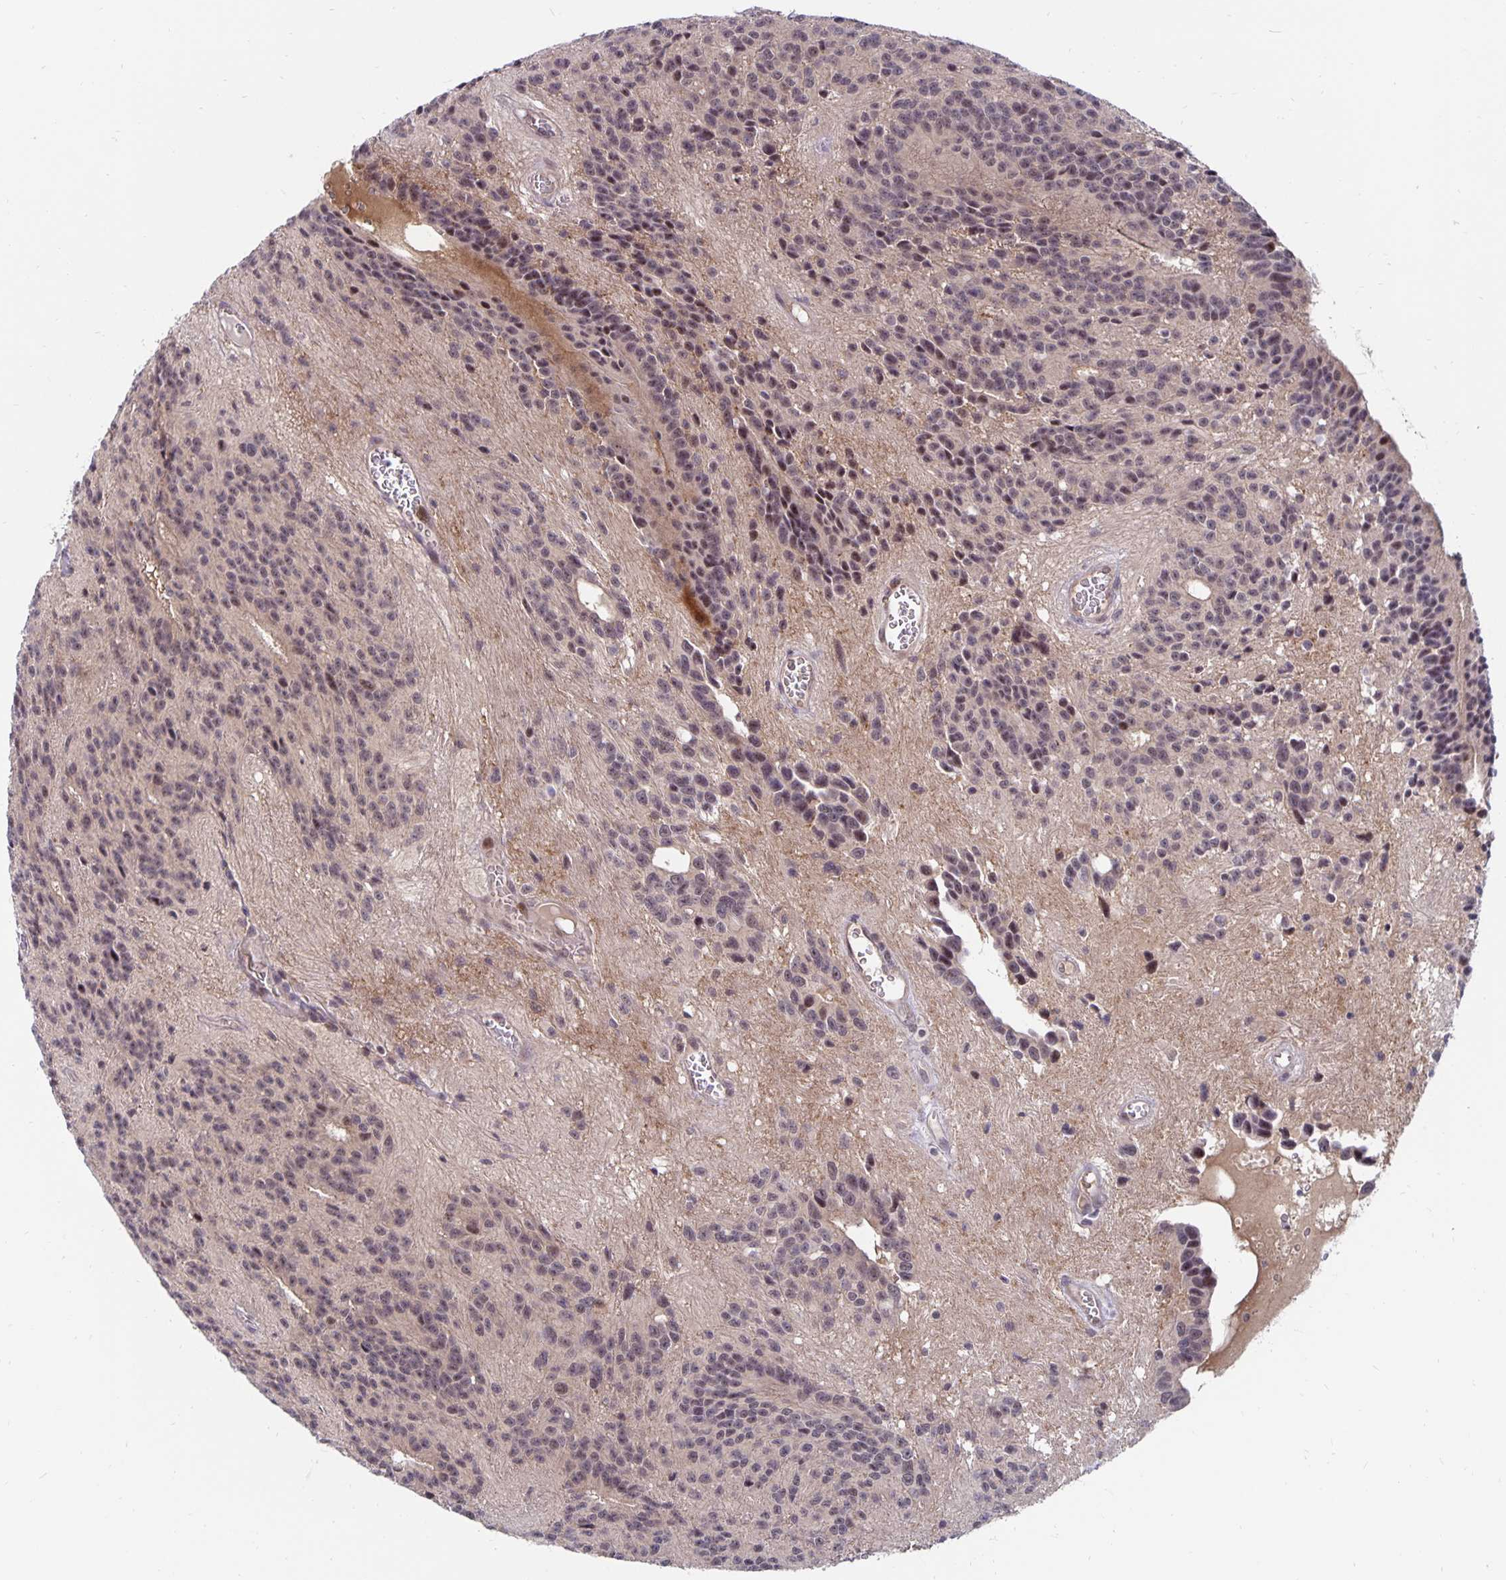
{"staining": {"intensity": "weak", "quantity": "<25%", "location": "nuclear"}, "tissue": "glioma", "cell_type": "Tumor cells", "image_type": "cancer", "snomed": [{"axis": "morphology", "description": "Glioma, malignant, Low grade"}, {"axis": "topography", "description": "Brain"}], "caption": "Tumor cells are negative for protein expression in human malignant glioma (low-grade).", "gene": "EXOC6B", "patient": {"sex": "male", "age": 31}}